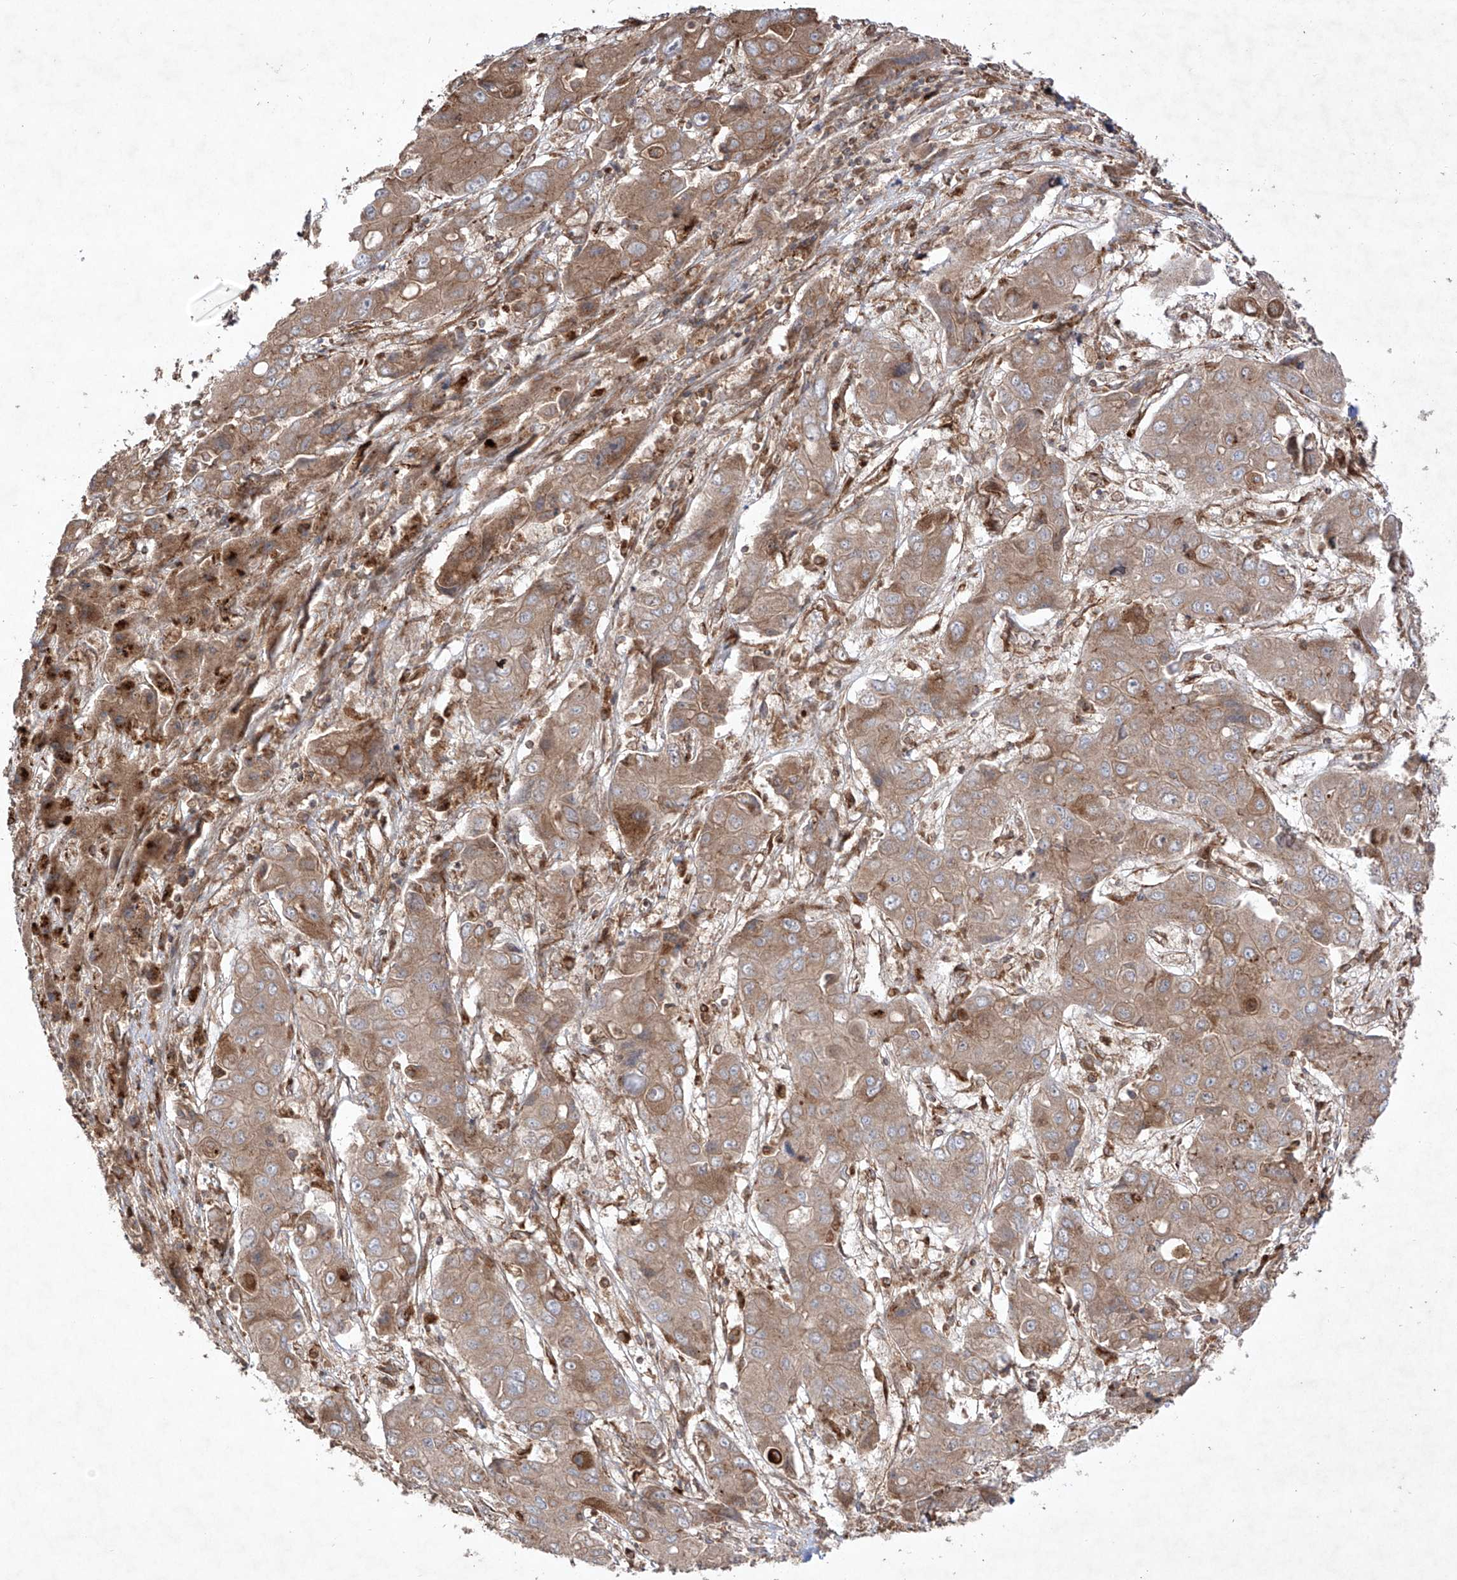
{"staining": {"intensity": "moderate", "quantity": ">75%", "location": "cytoplasmic/membranous"}, "tissue": "liver cancer", "cell_type": "Tumor cells", "image_type": "cancer", "snomed": [{"axis": "morphology", "description": "Cholangiocarcinoma"}, {"axis": "topography", "description": "Liver"}], "caption": "Tumor cells demonstrate medium levels of moderate cytoplasmic/membranous staining in approximately >75% of cells in cholangiocarcinoma (liver).", "gene": "YKT6", "patient": {"sex": "male", "age": 67}}